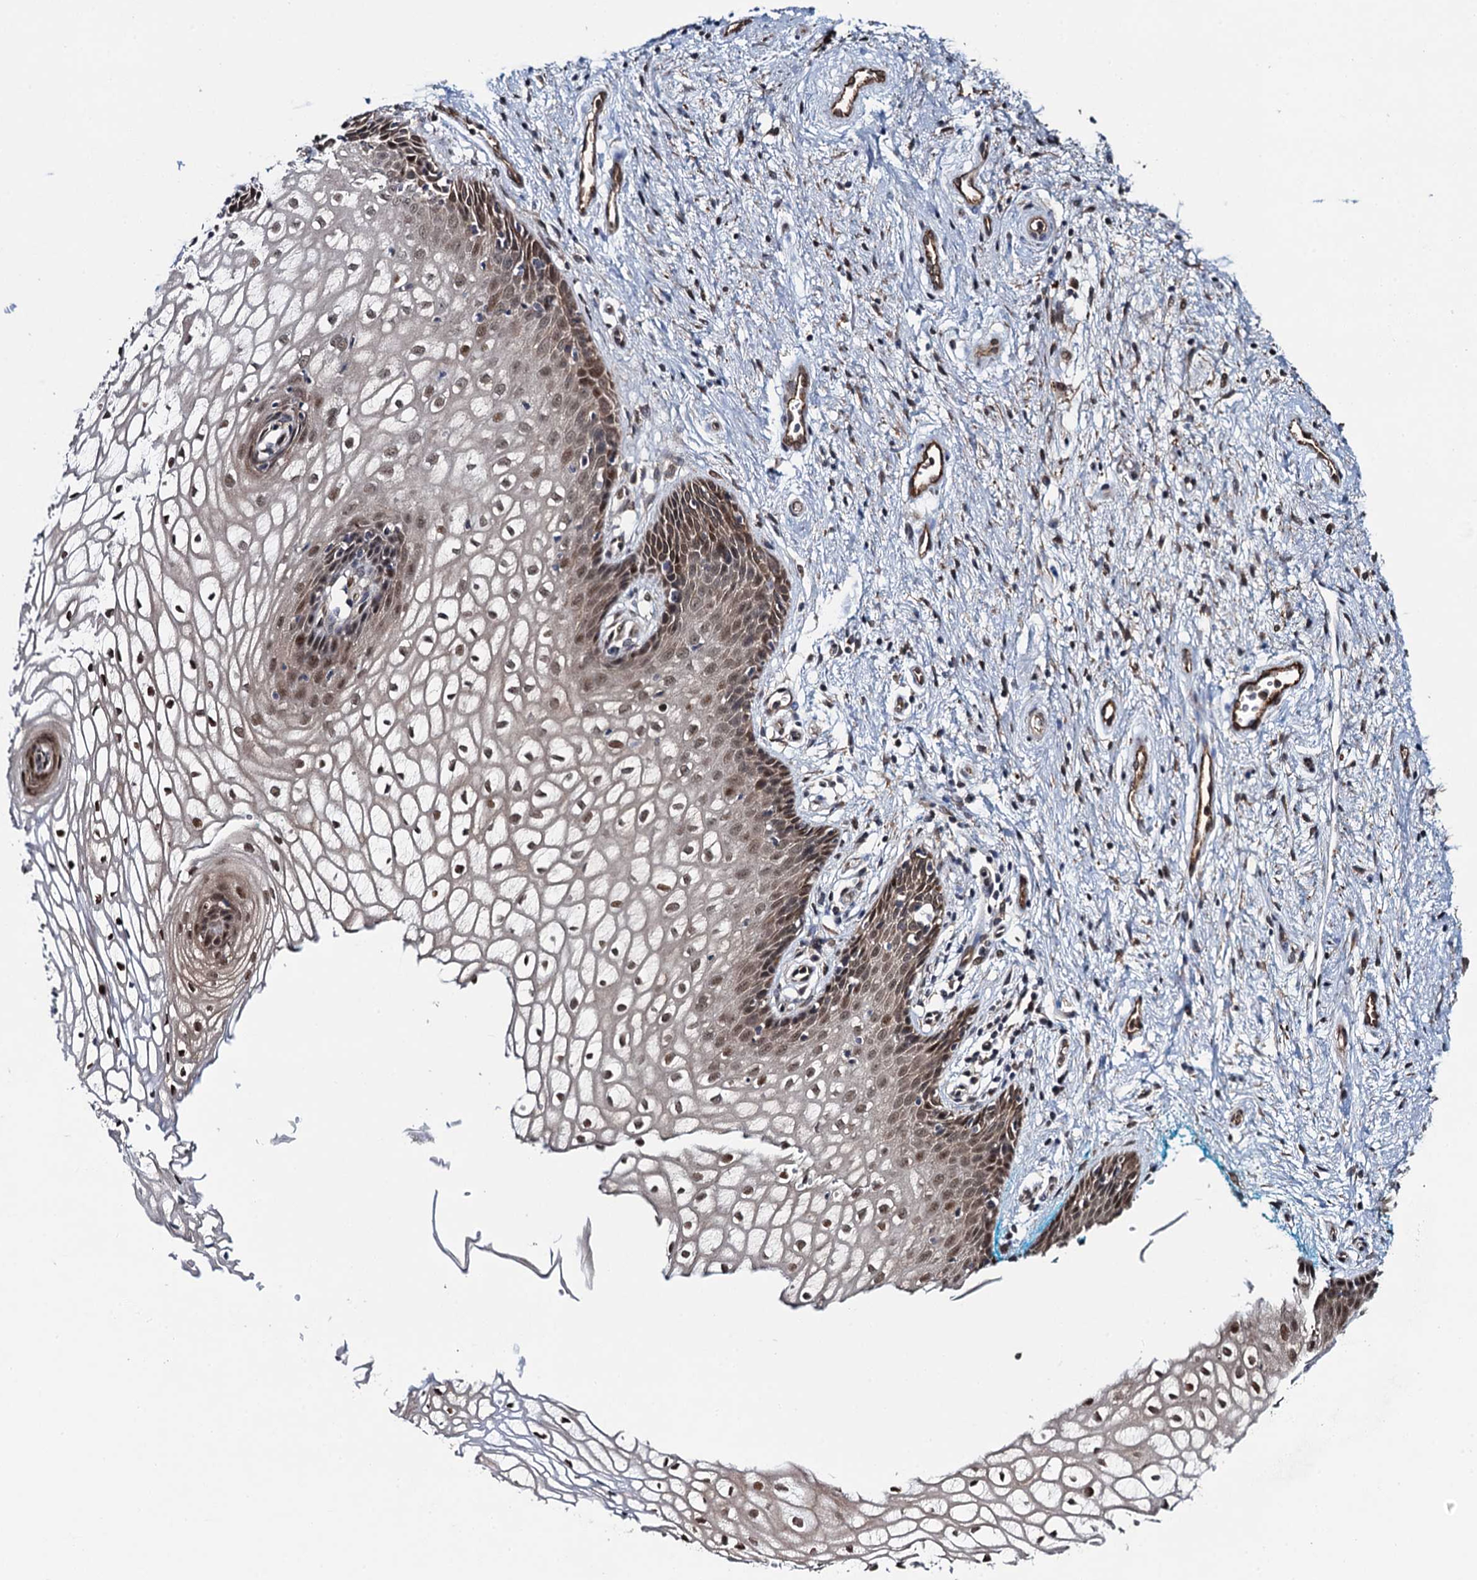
{"staining": {"intensity": "moderate", "quantity": ">75%", "location": "nuclear"}, "tissue": "vagina", "cell_type": "Squamous epithelial cells", "image_type": "normal", "snomed": [{"axis": "morphology", "description": "Normal tissue, NOS"}, {"axis": "topography", "description": "Vagina"}], "caption": "A micrograph of vagina stained for a protein shows moderate nuclear brown staining in squamous epithelial cells. The protein of interest is shown in brown color, while the nuclei are stained blue.", "gene": "EVX2", "patient": {"sex": "female", "age": 34}}